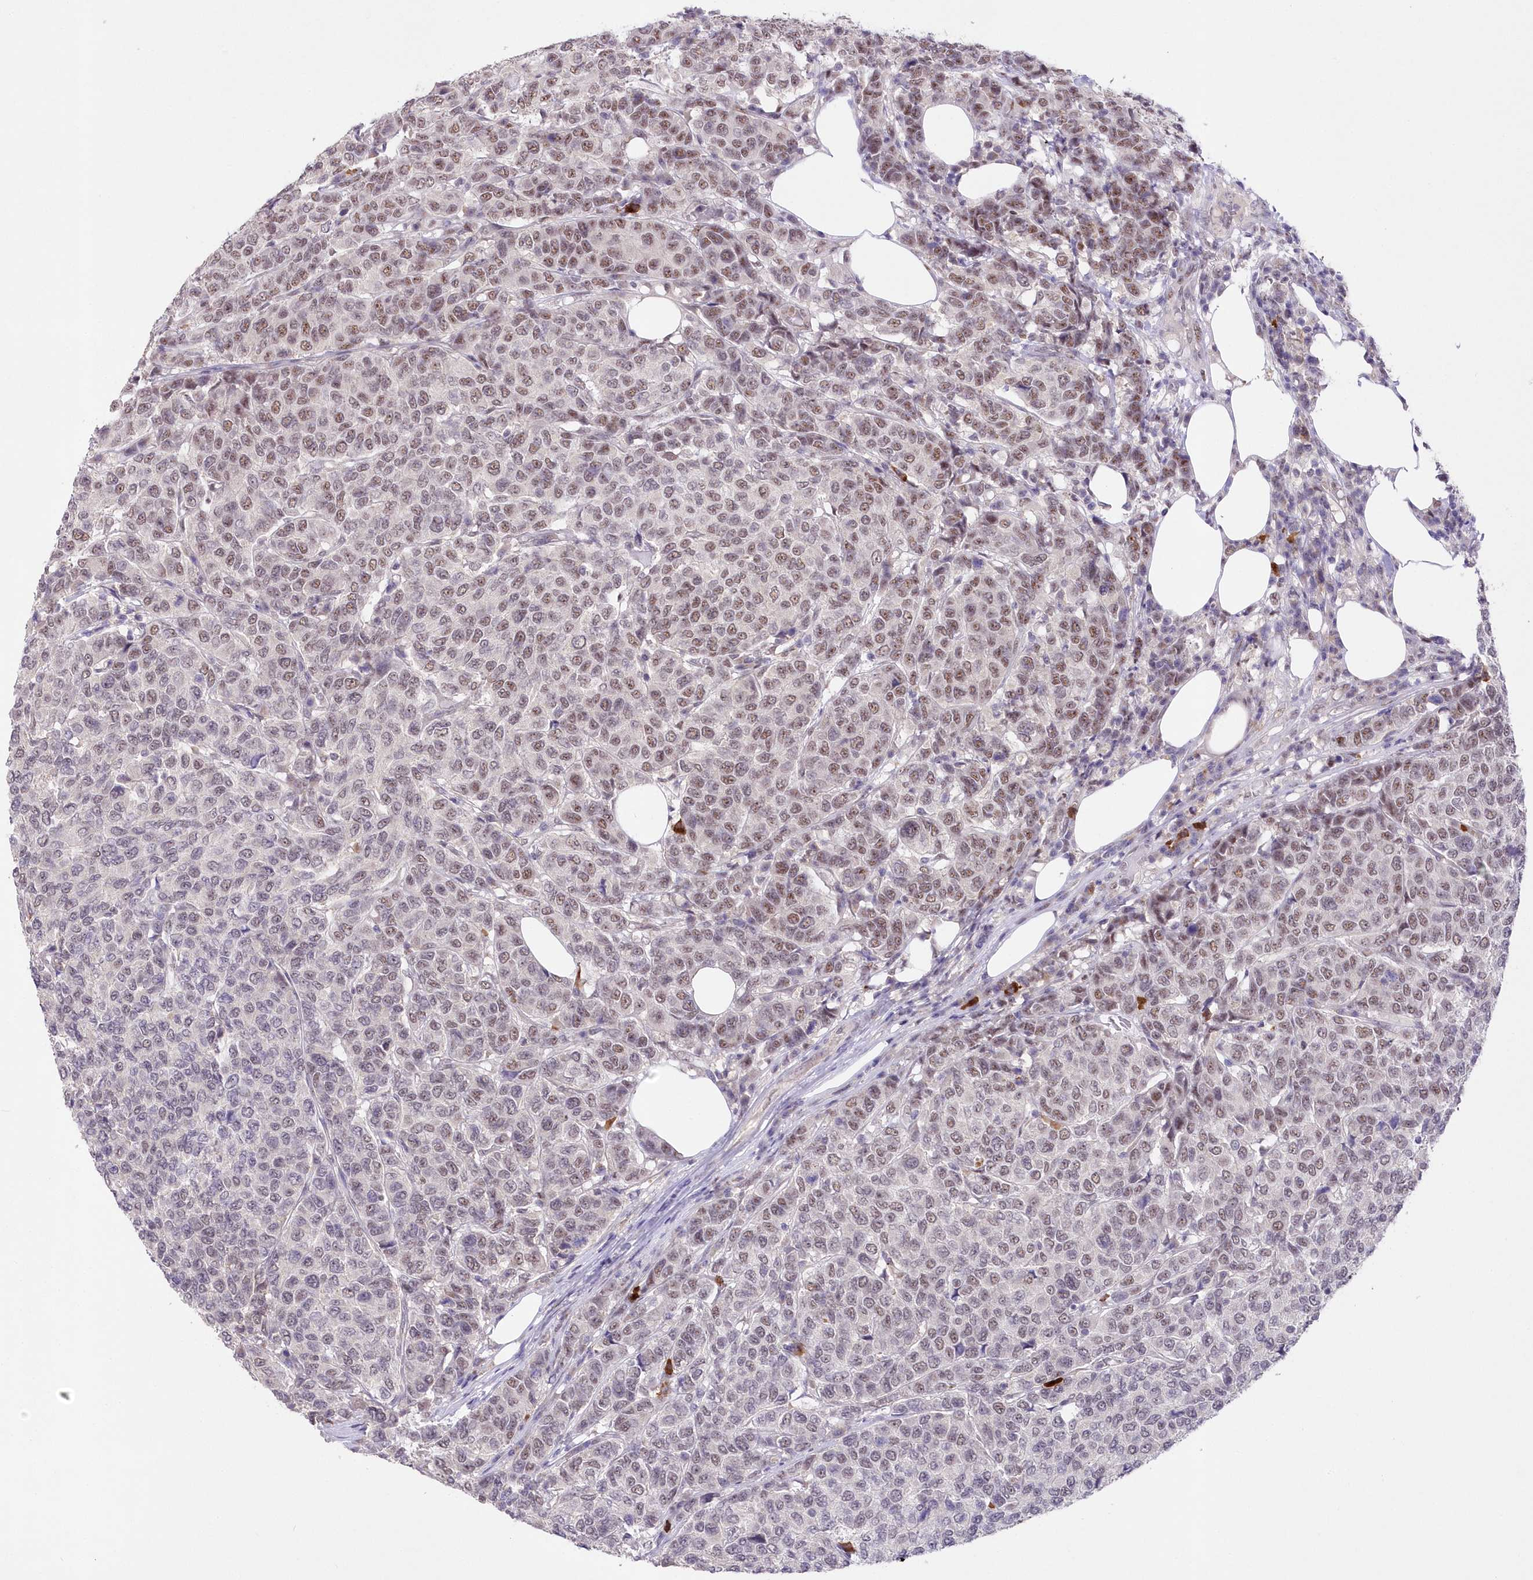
{"staining": {"intensity": "moderate", "quantity": "25%-75%", "location": "nuclear"}, "tissue": "breast cancer", "cell_type": "Tumor cells", "image_type": "cancer", "snomed": [{"axis": "morphology", "description": "Duct carcinoma"}, {"axis": "topography", "description": "Breast"}], "caption": "A medium amount of moderate nuclear positivity is present in about 25%-75% of tumor cells in breast cancer tissue.", "gene": "RBM27", "patient": {"sex": "female", "age": 55}}